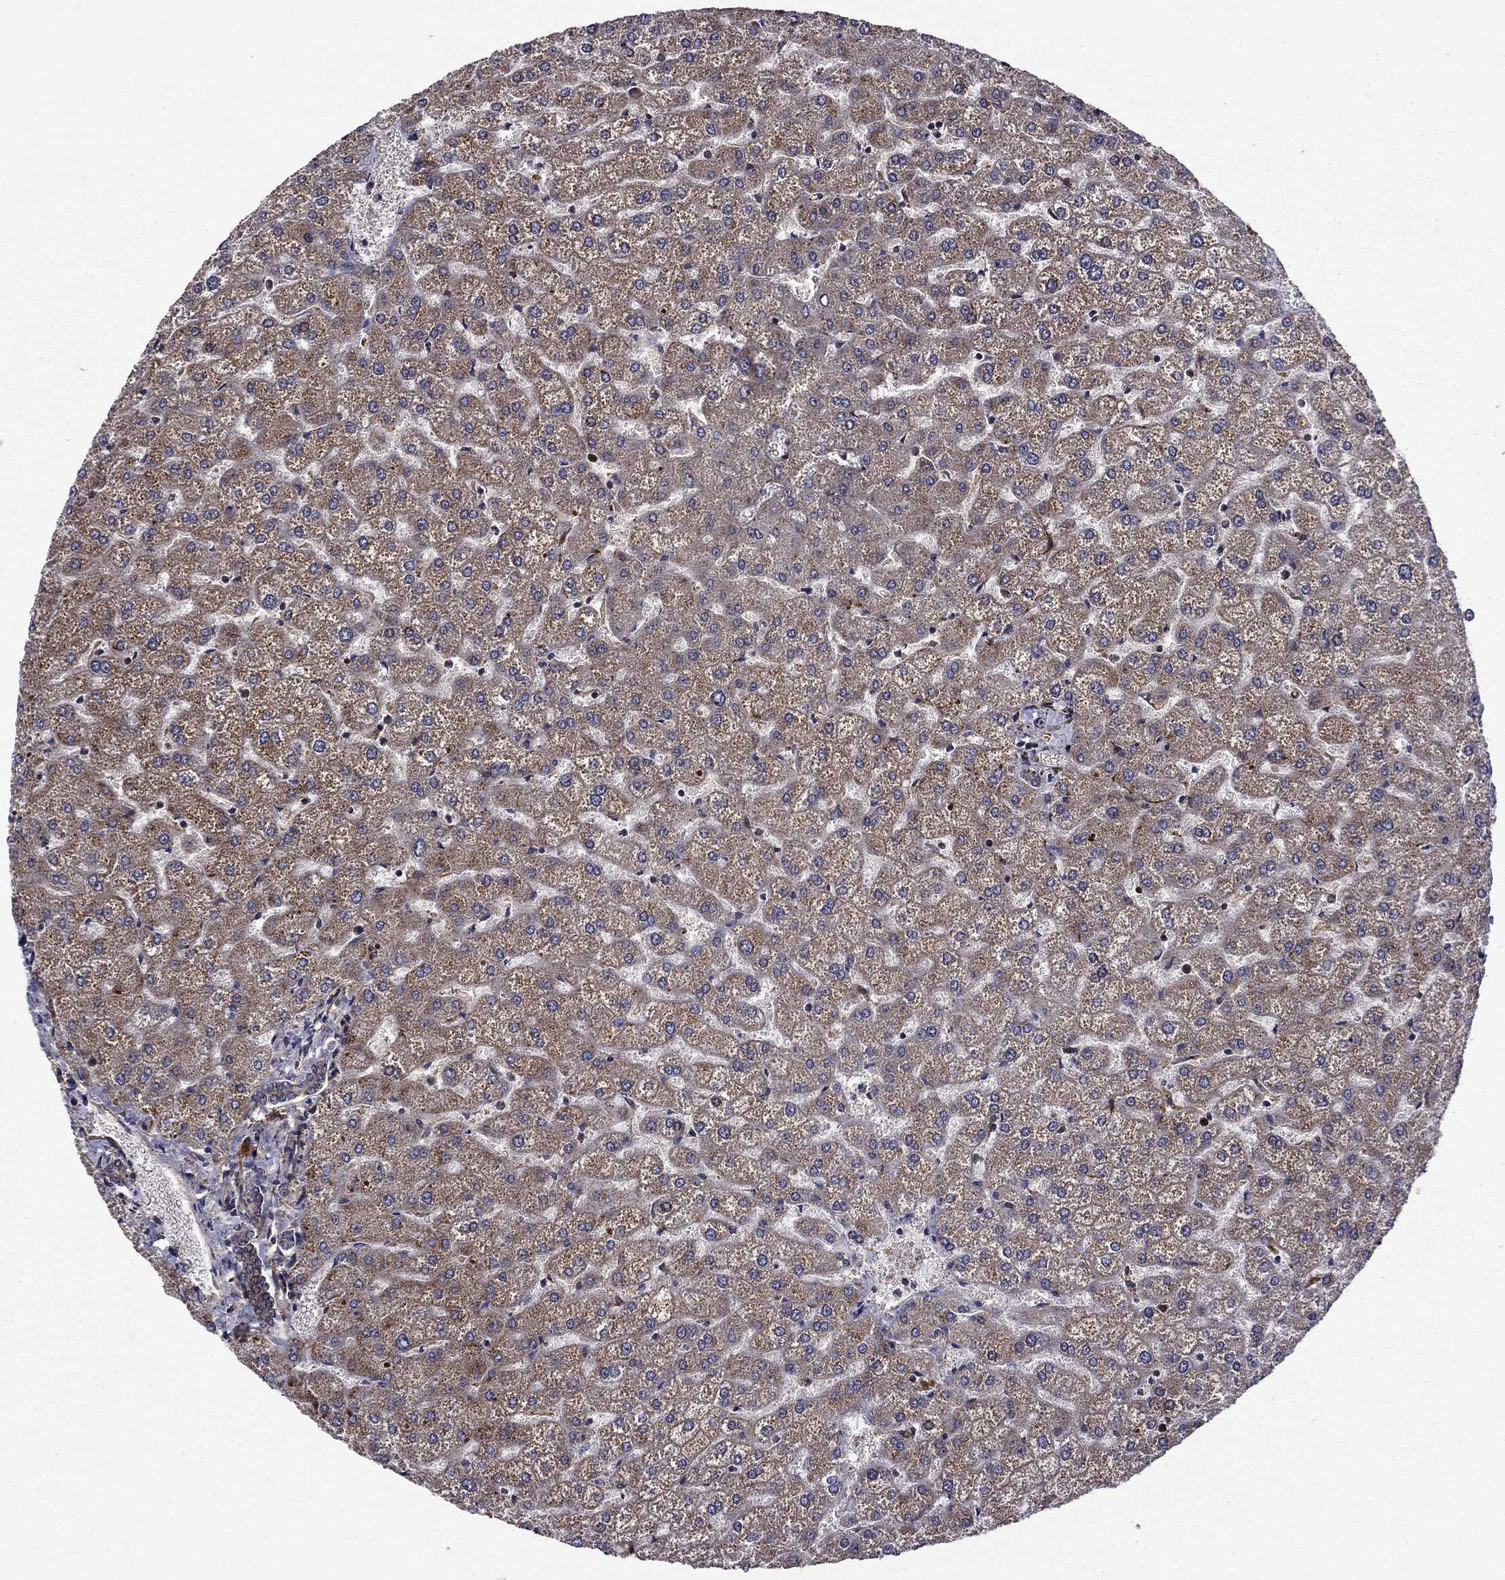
{"staining": {"intensity": "weak", "quantity": ">75%", "location": "cytoplasmic/membranous"}, "tissue": "liver", "cell_type": "Cholangiocytes", "image_type": "normal", "snomed": [{"axis": "morphology", "description": "Normal tissue, NOS"}, {"axis": "topography", "description": "Liver"}], "caption": "Immunohistochemical staining of unremarkable liver shows weak cytoplasmic/membranous protein staining in about >75% of cholangiocytes.", "gene": "AGTPBP1", "patient": {"sex": "female", "age": 32}}